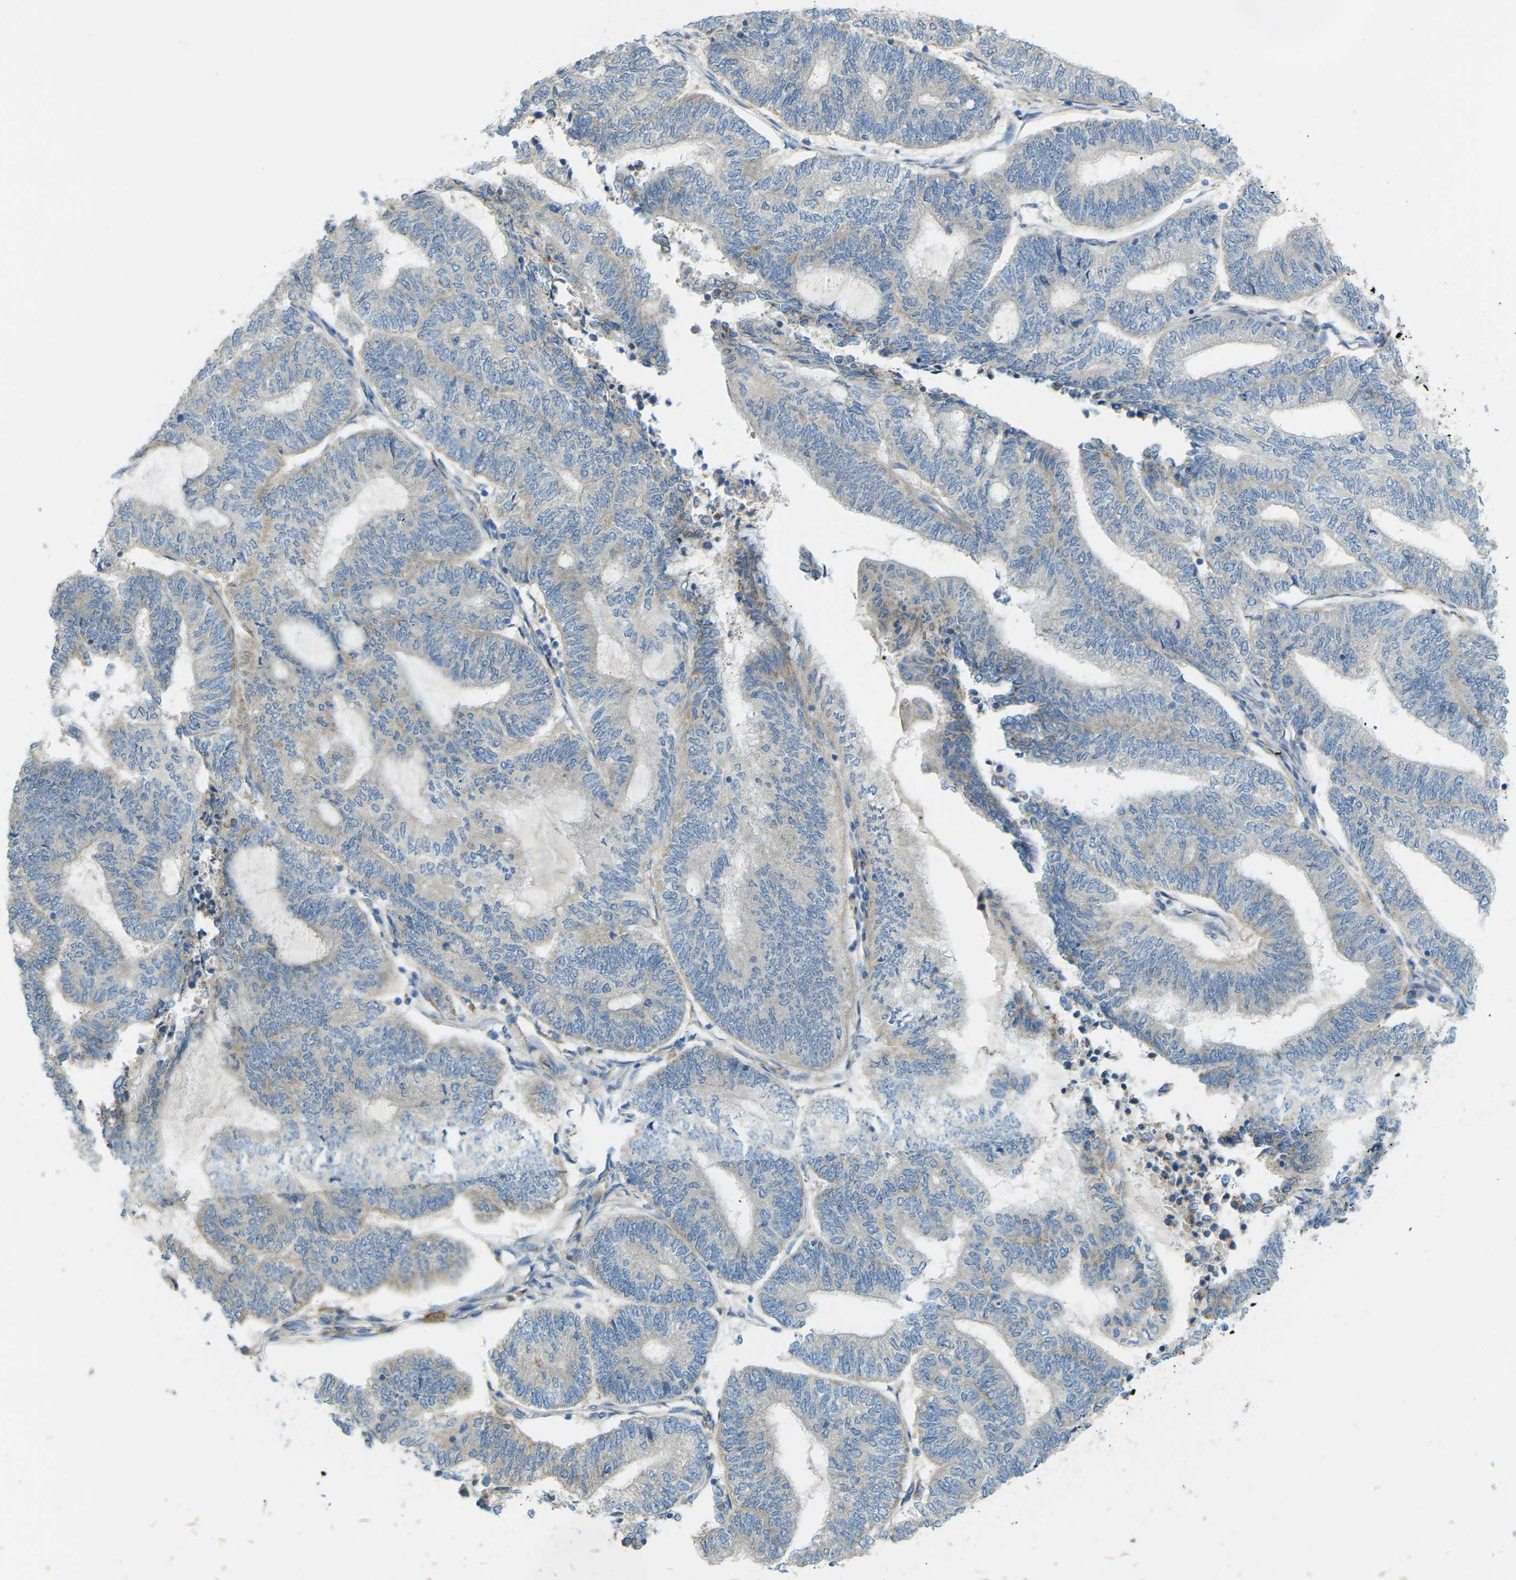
{"staining": {"intensity": "negative", "quantity": "none", "location": "none"}, "tissue": "endometrial cancer", "cell_type": "Tumor cells", "image_type": "cancer", "snomed": [{"axis": "morphology", "description": "Adenocarcinoma, NOS"}, {"axis": "topography", "description": "Uterus"}, {"axis": "topography", "description": "Endometrium"}], "caption": "Photomicrograph shows no protein positivity in tumor cells of endometrial cancer tissue. (Brightfield microscopy of DAB IHC at high magnification).", "gene": "MYLK4", "patient": {"sex": "female", "age": 70}}